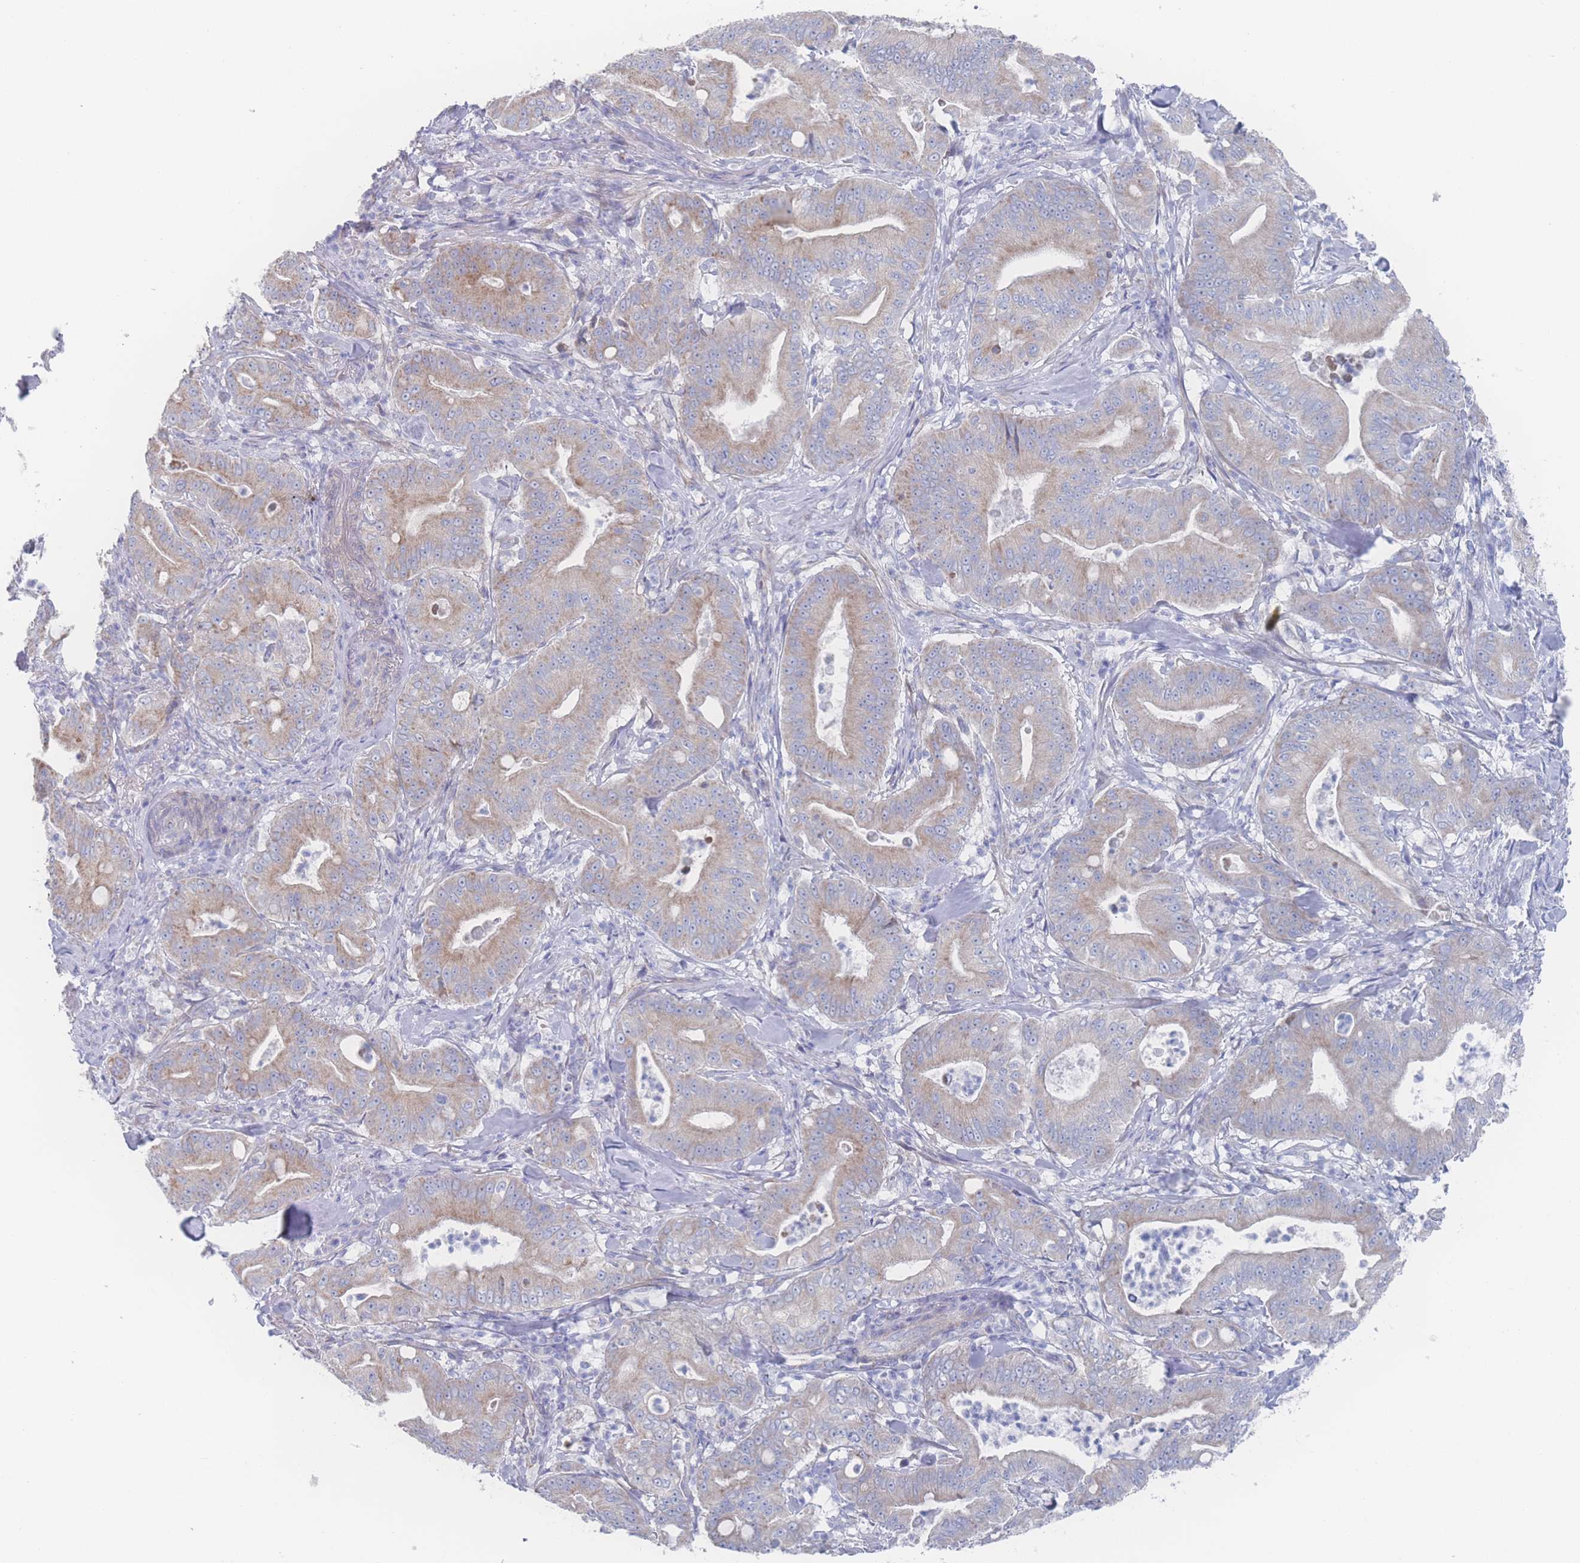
{"staining": {"intensity": "moderate", "quantity": "25%-75%", "location": "cytoplasmic/membranous"}, "tissue": "pancreatic cancer", "cell_type": "Tumor cells", "image_type": "cancer", "snomed": [{"axis": "morphology", "description": "Adenocarcinoma, NOS"}, {"axis": "topography", "description": "Pancreas"}], "caption": "Pancreatic adenocarcinoma was stained to show a protein in brown. There is medium levels of moderate cytoplasmic/membranous staining in approximately 25%-75% of tumor cells.", "gene": "SNPH", "patient": {"sex": "male", "age": 71}}